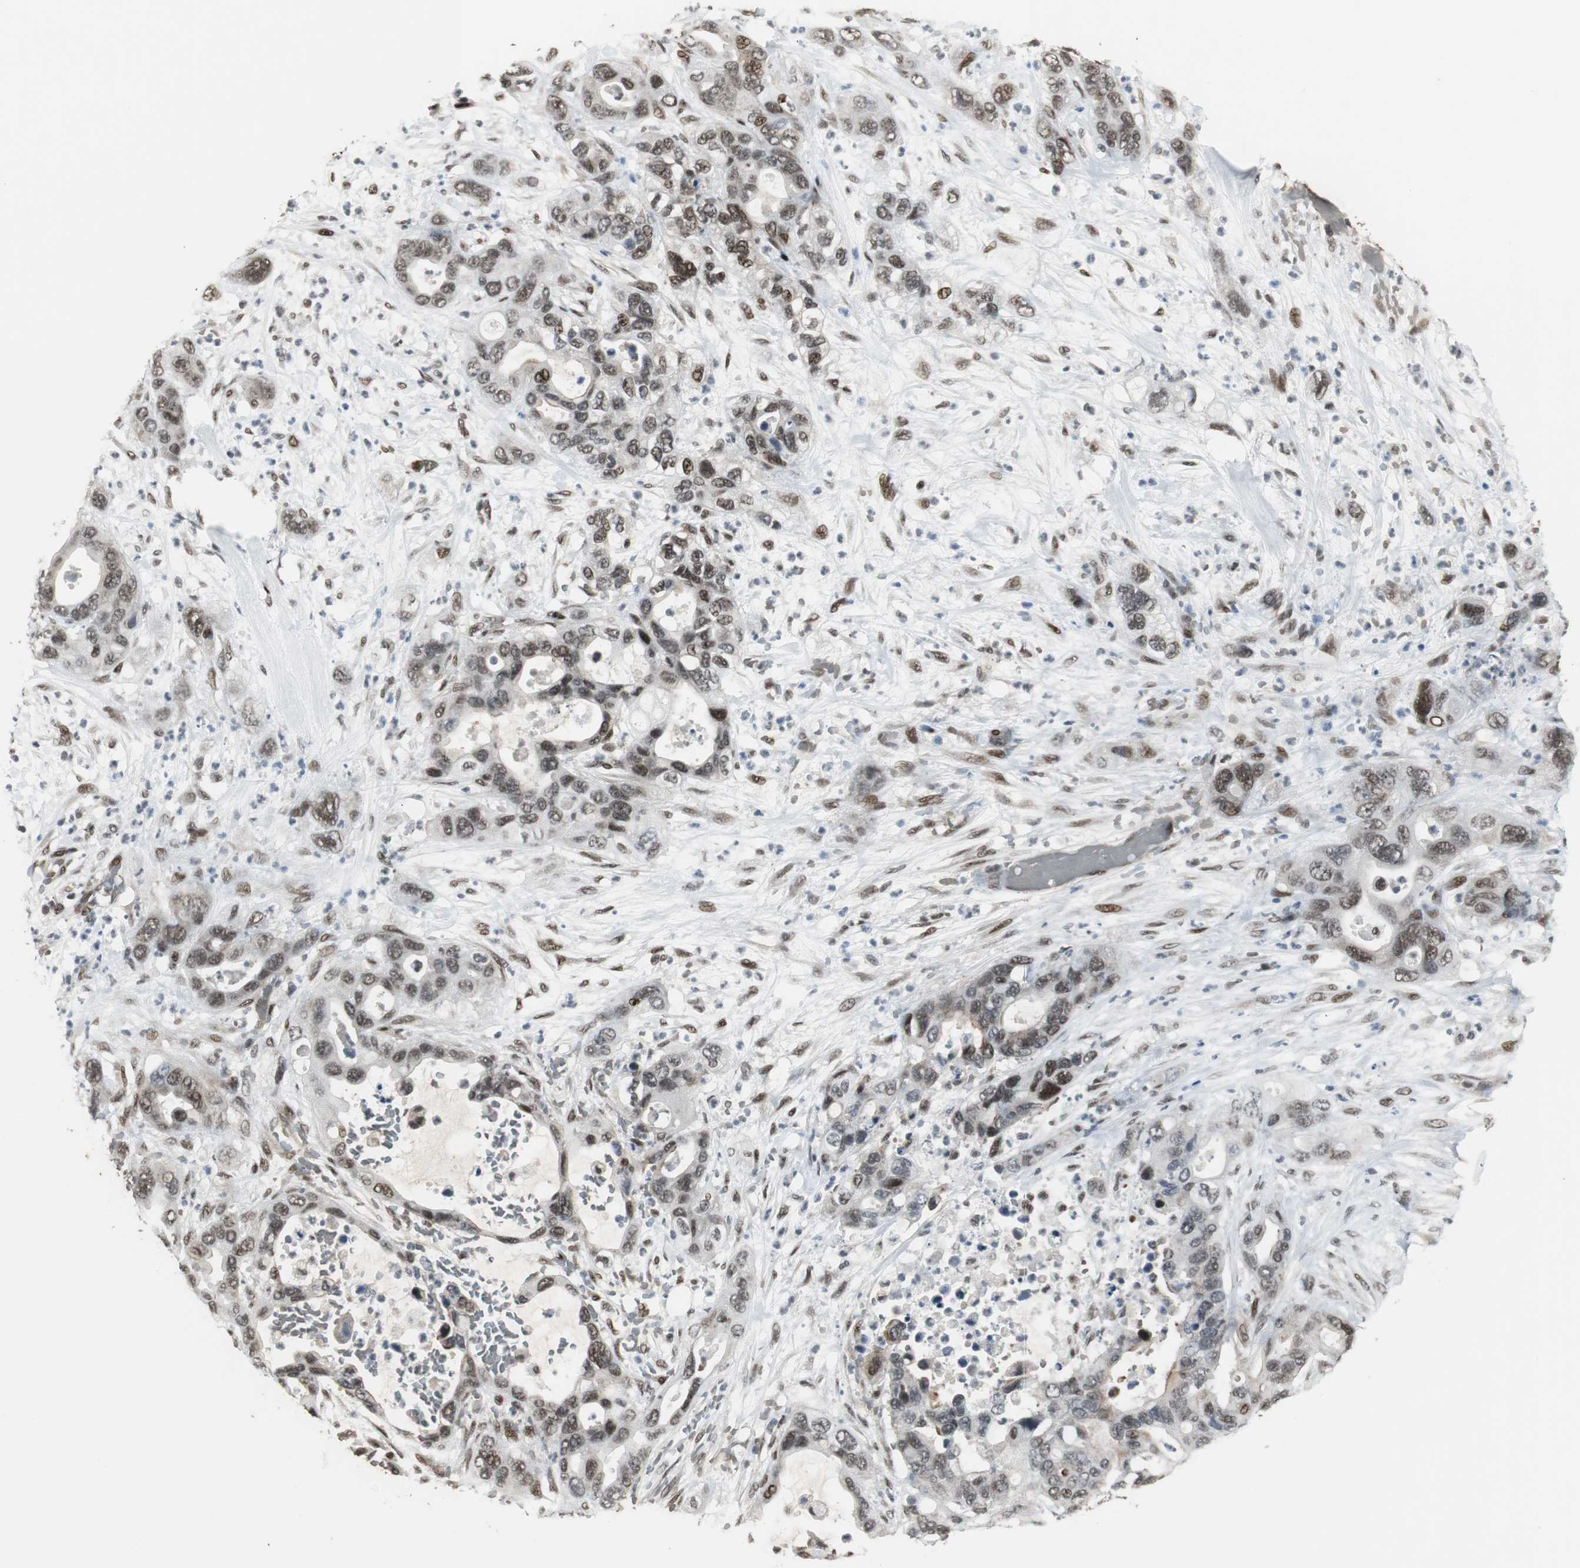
{"staining": {"intensity": "moderate", "quantity": ">75%", "location": "nuclear"}, "tissue": "pancreatic cancer", "cell_type": "Tumor cells", "image_type": "cancer", "snomed": [{"axis": "morphology", "description": "Adenocarcinoma, NOS"}, {"axis": "topography", "description": "Pancreas"}], "caption": "High-magnification brightfield microscopy of pancreatic cancer (adenocarcinoma) stained with DAB (brown) and counterstained with hematoxylin (blue). tumor cells exhibit moderate nuclear expression is appreciated in approximately>75% of cells.", "gene": "TAF5", "patient": {"sex": "female", "age": 71}}